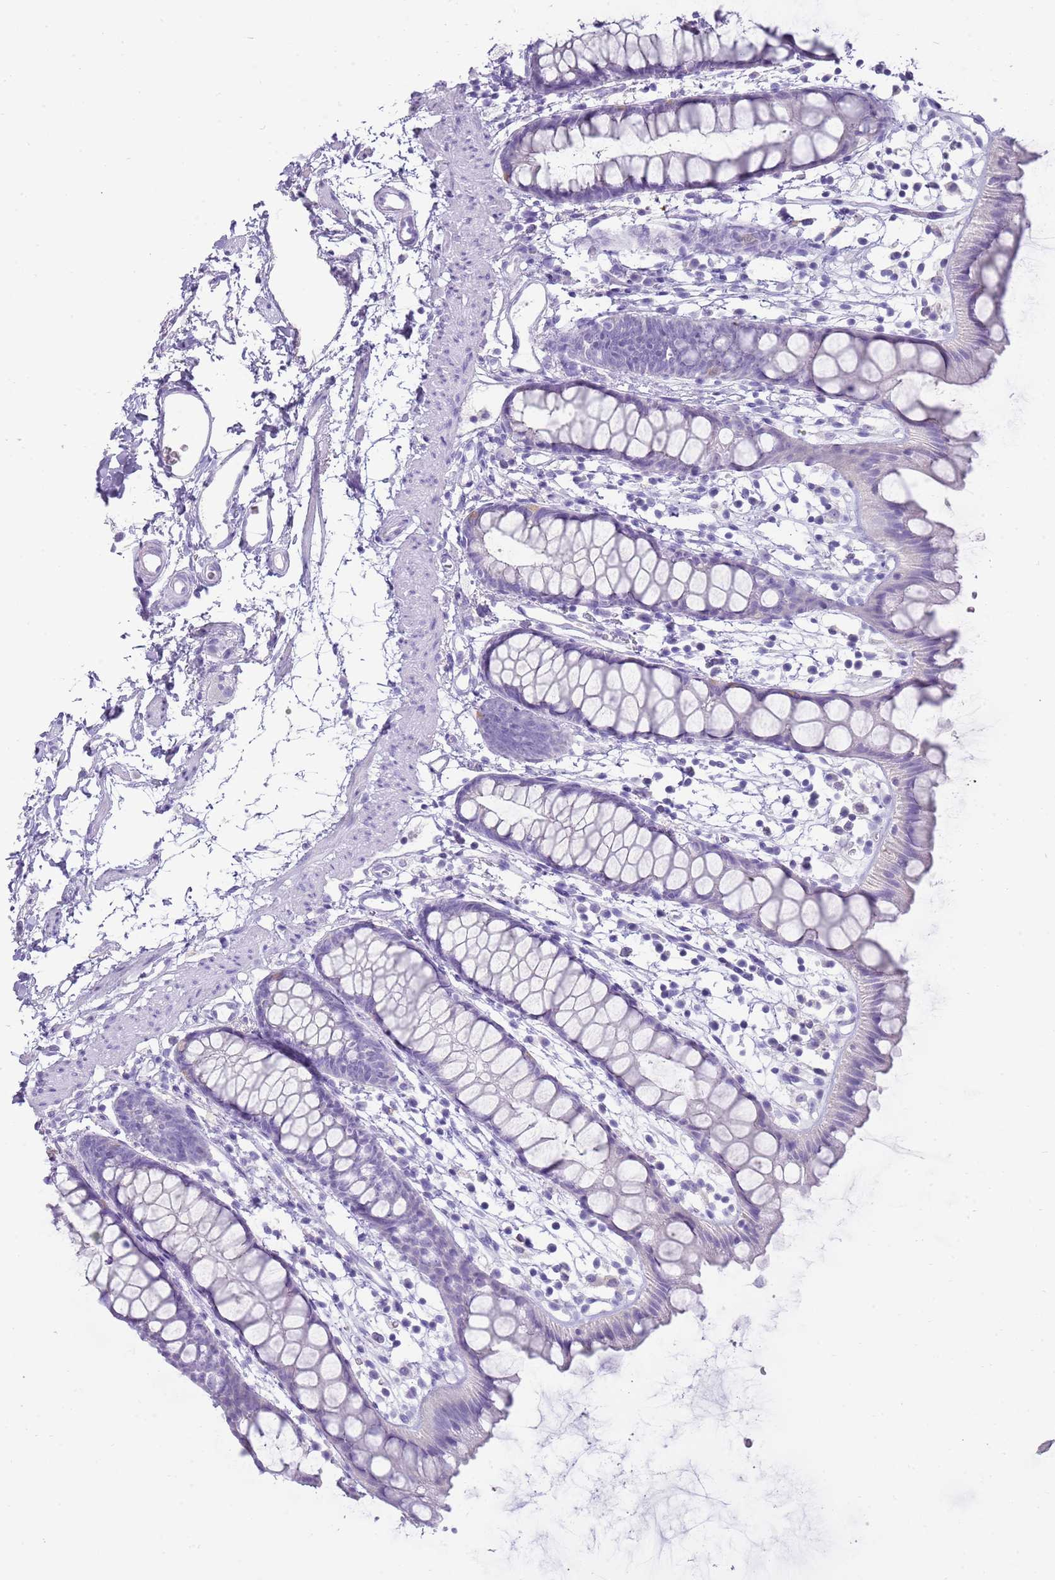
{"staining": {"intensity": "negative", "quantity": "none", "location": "none"}, "tissue": "rectum", "cell_type": "Glandular cells", "image_type": "normal", "snomed": [{"axis": "morphology", "description": "Normal tissue, NOS"}, {"axis": "topography", "description": "Rectum"}], "caption": "The histopathology image shows no staining of glandular cells in benign rectum.", "gene": "ENSG00000271254", "patient": {"sex": "female", "age": 65}}